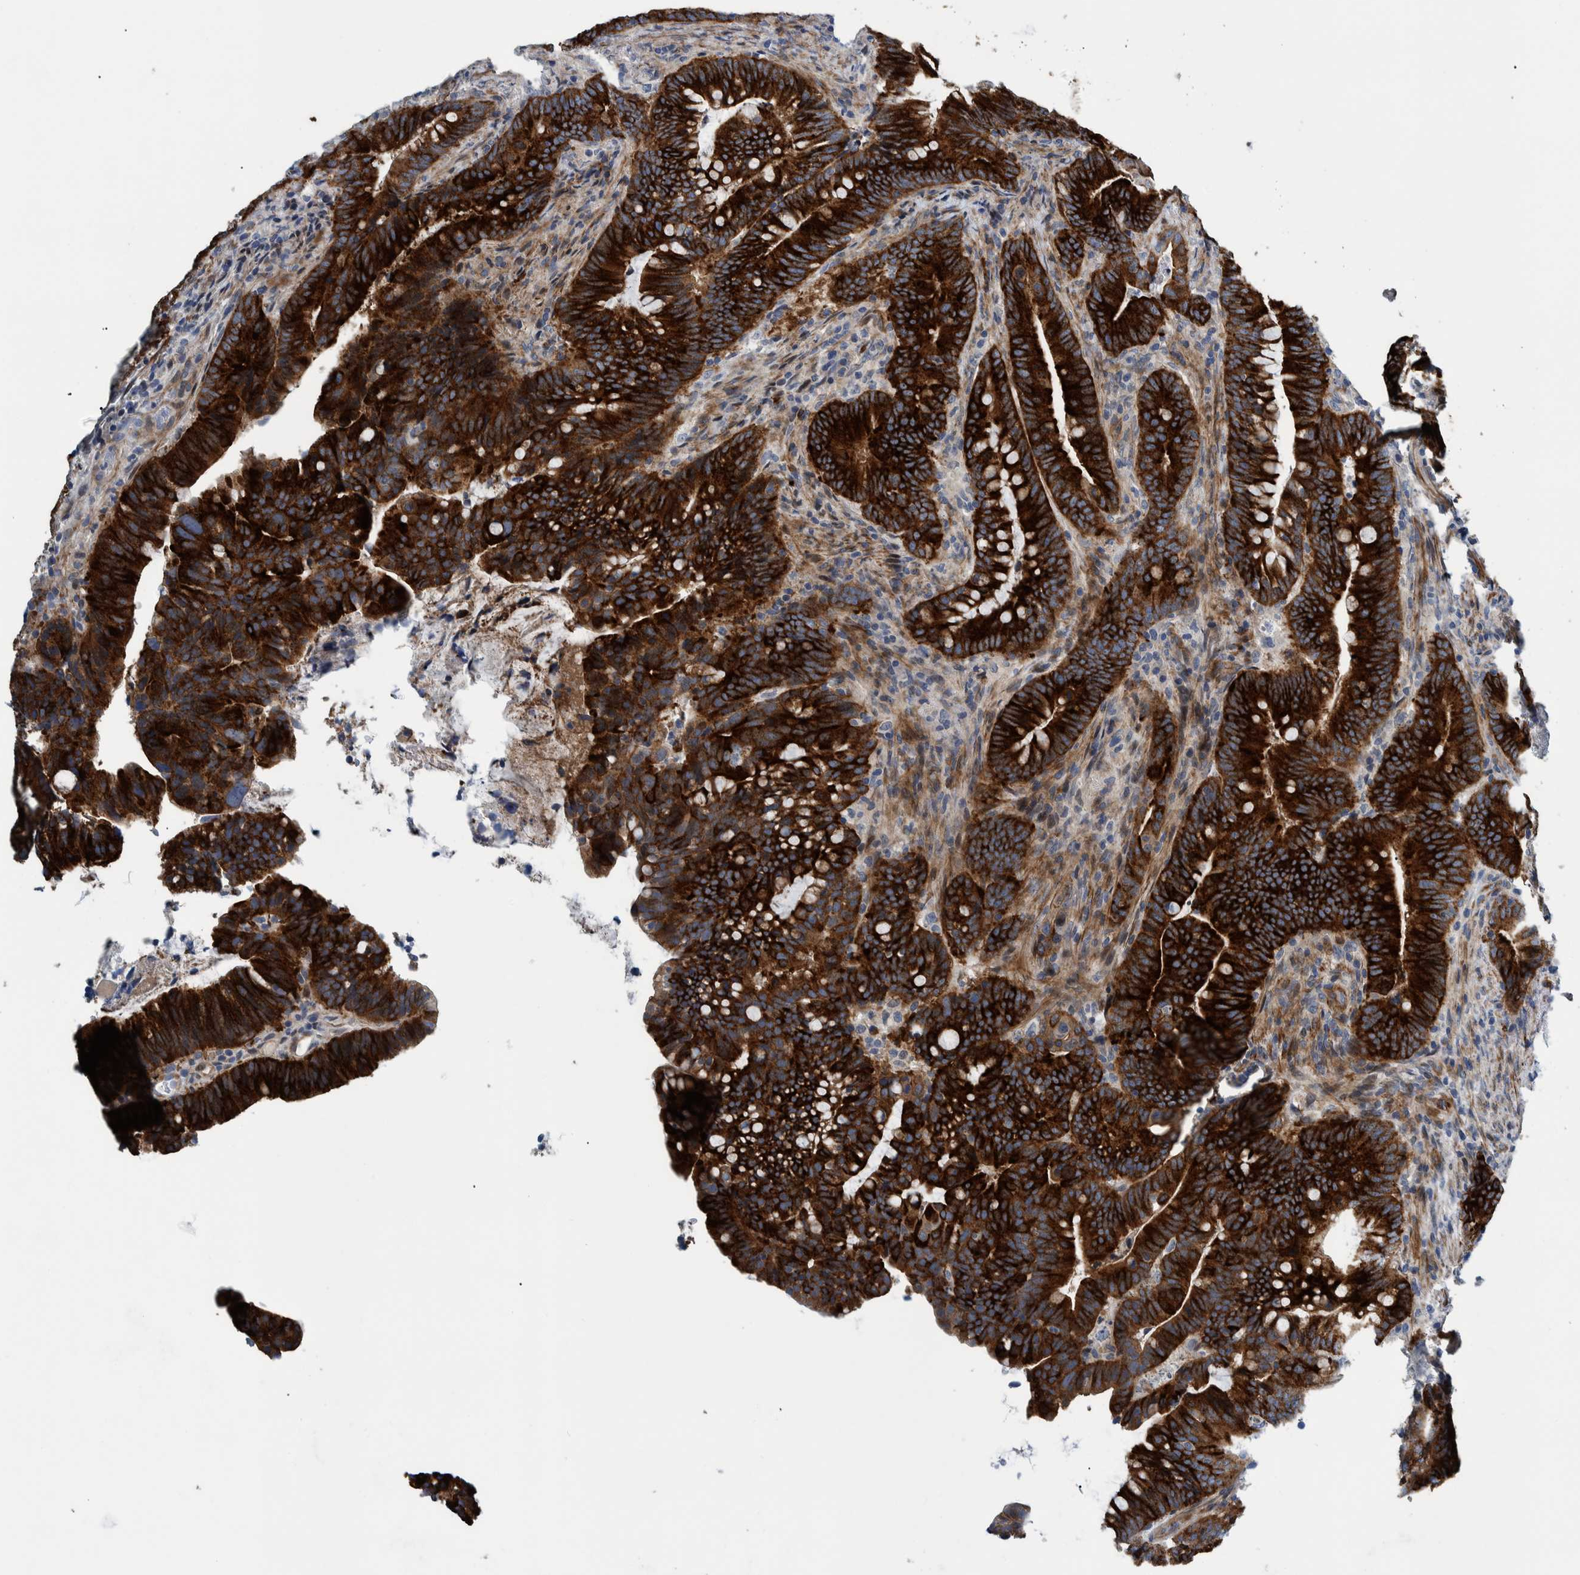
{"staining": {"intensity": "strong", "quantity": ">75%", "location": "cytoplasmic/membranous"}, "tissue": "colorectal cancer", "cell_type": "Tumor cells", "image_type": "cancer", "snomed": [{"axis": "morphology", "description": "Adenocarcinoma, NOS"}, {"axis": "topography", "description": "Colon"}], "caption": "Immunohistochemistry of colorectal cancer reveals high levels of strong cytoplasmic/membranous positivity in about >75% of tumor cells. (brown staining indicates protein expression, while blue staining denotes nuclei).", "gene": "MKS1", "patient": {"sex": "female", "age": 66}}